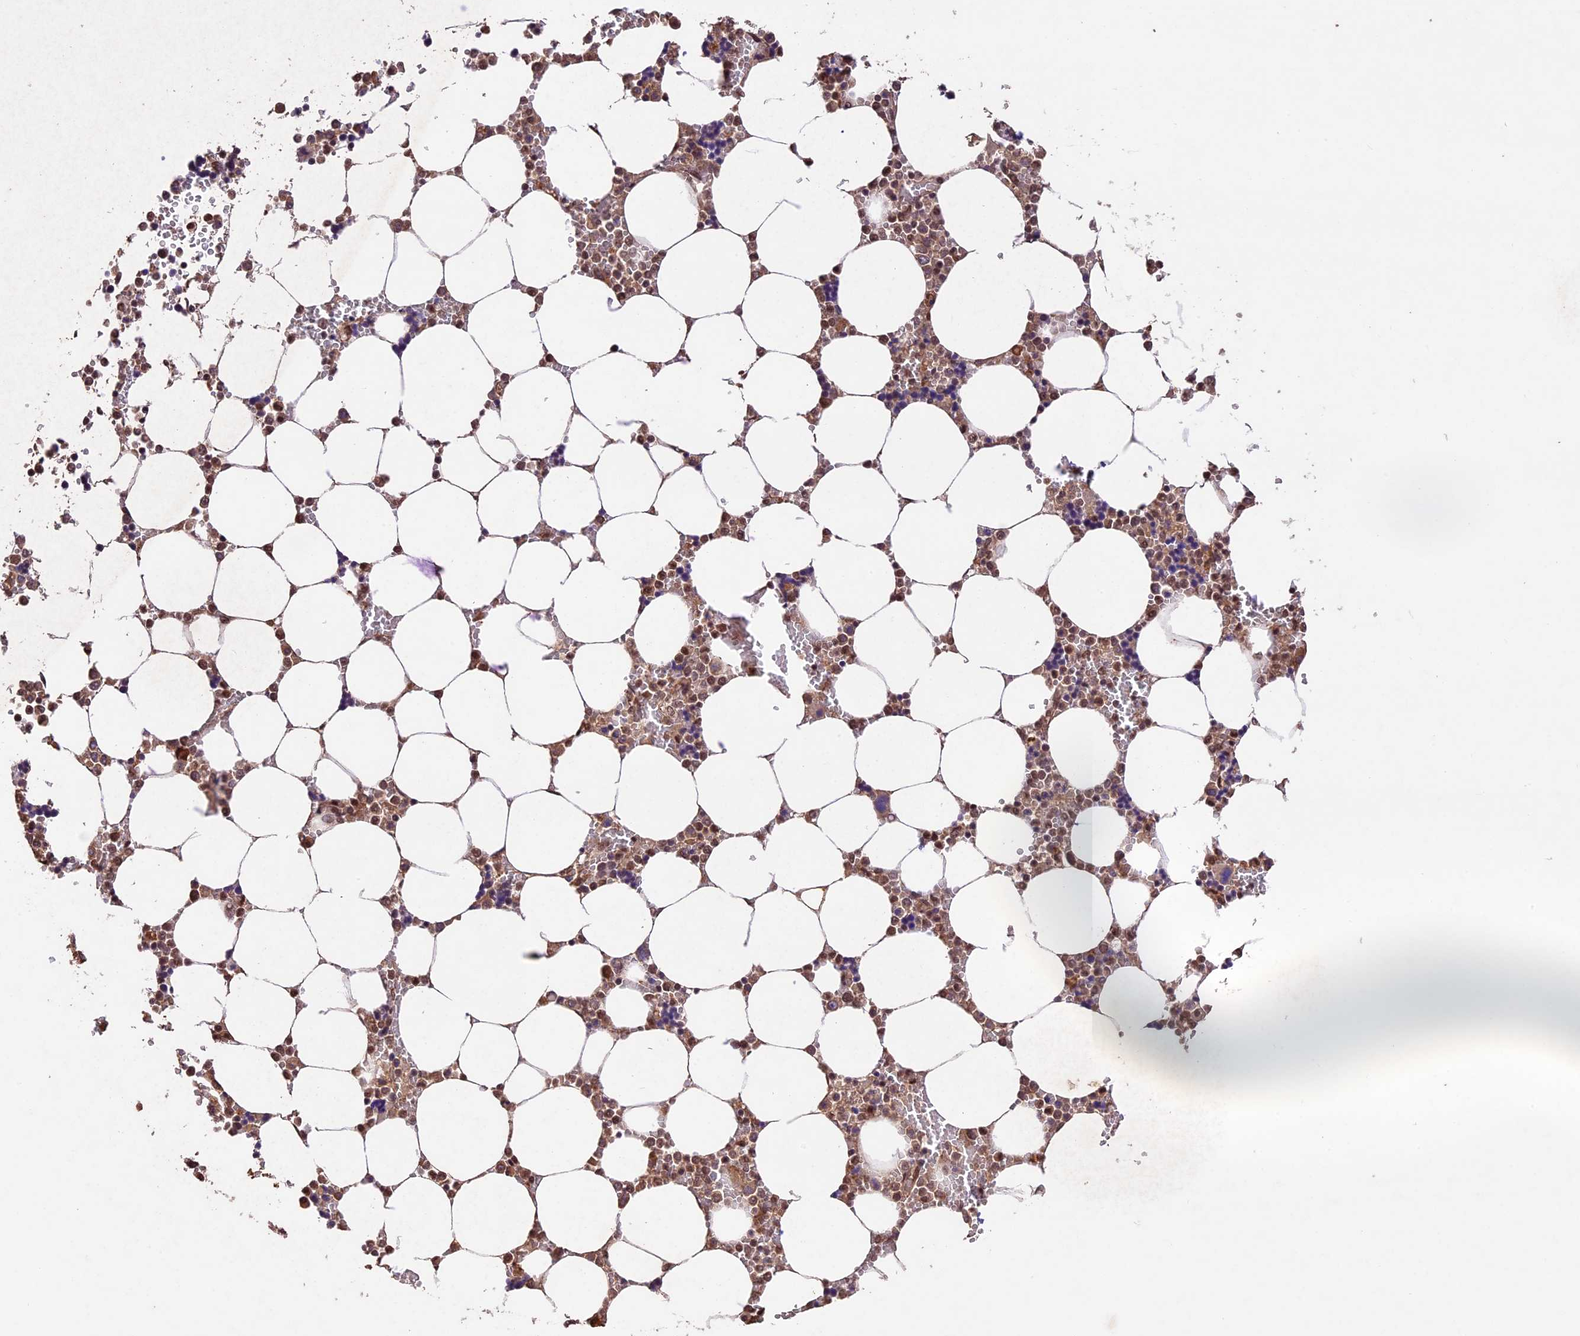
{"staining": {"intensity": "strong", "quantity": "<25%", "location": "cytoplasmic/membranous,nuclear"}, "tissue": "bone marrow", "cell_type": "Hematopoietic cells", "image_type": "normal", "snomed": [{"axis": "morphology", "description": "Normal tissue, NOS"}, {"axis": "topography", "description": "Bone marrow"}], "caption": "Hematopoietic cells reveal medium levels of strong cytoplasmic/membranous,nuclear positivity in approximately <25% of cells in unremarkable bone marrow. Immunohistochemistry (ihc) stains the protein of interest in brown and the nuclei are stained blue.", "gene": "CDKN2AIP", "patient": {"sex": "male", "age": 64}}